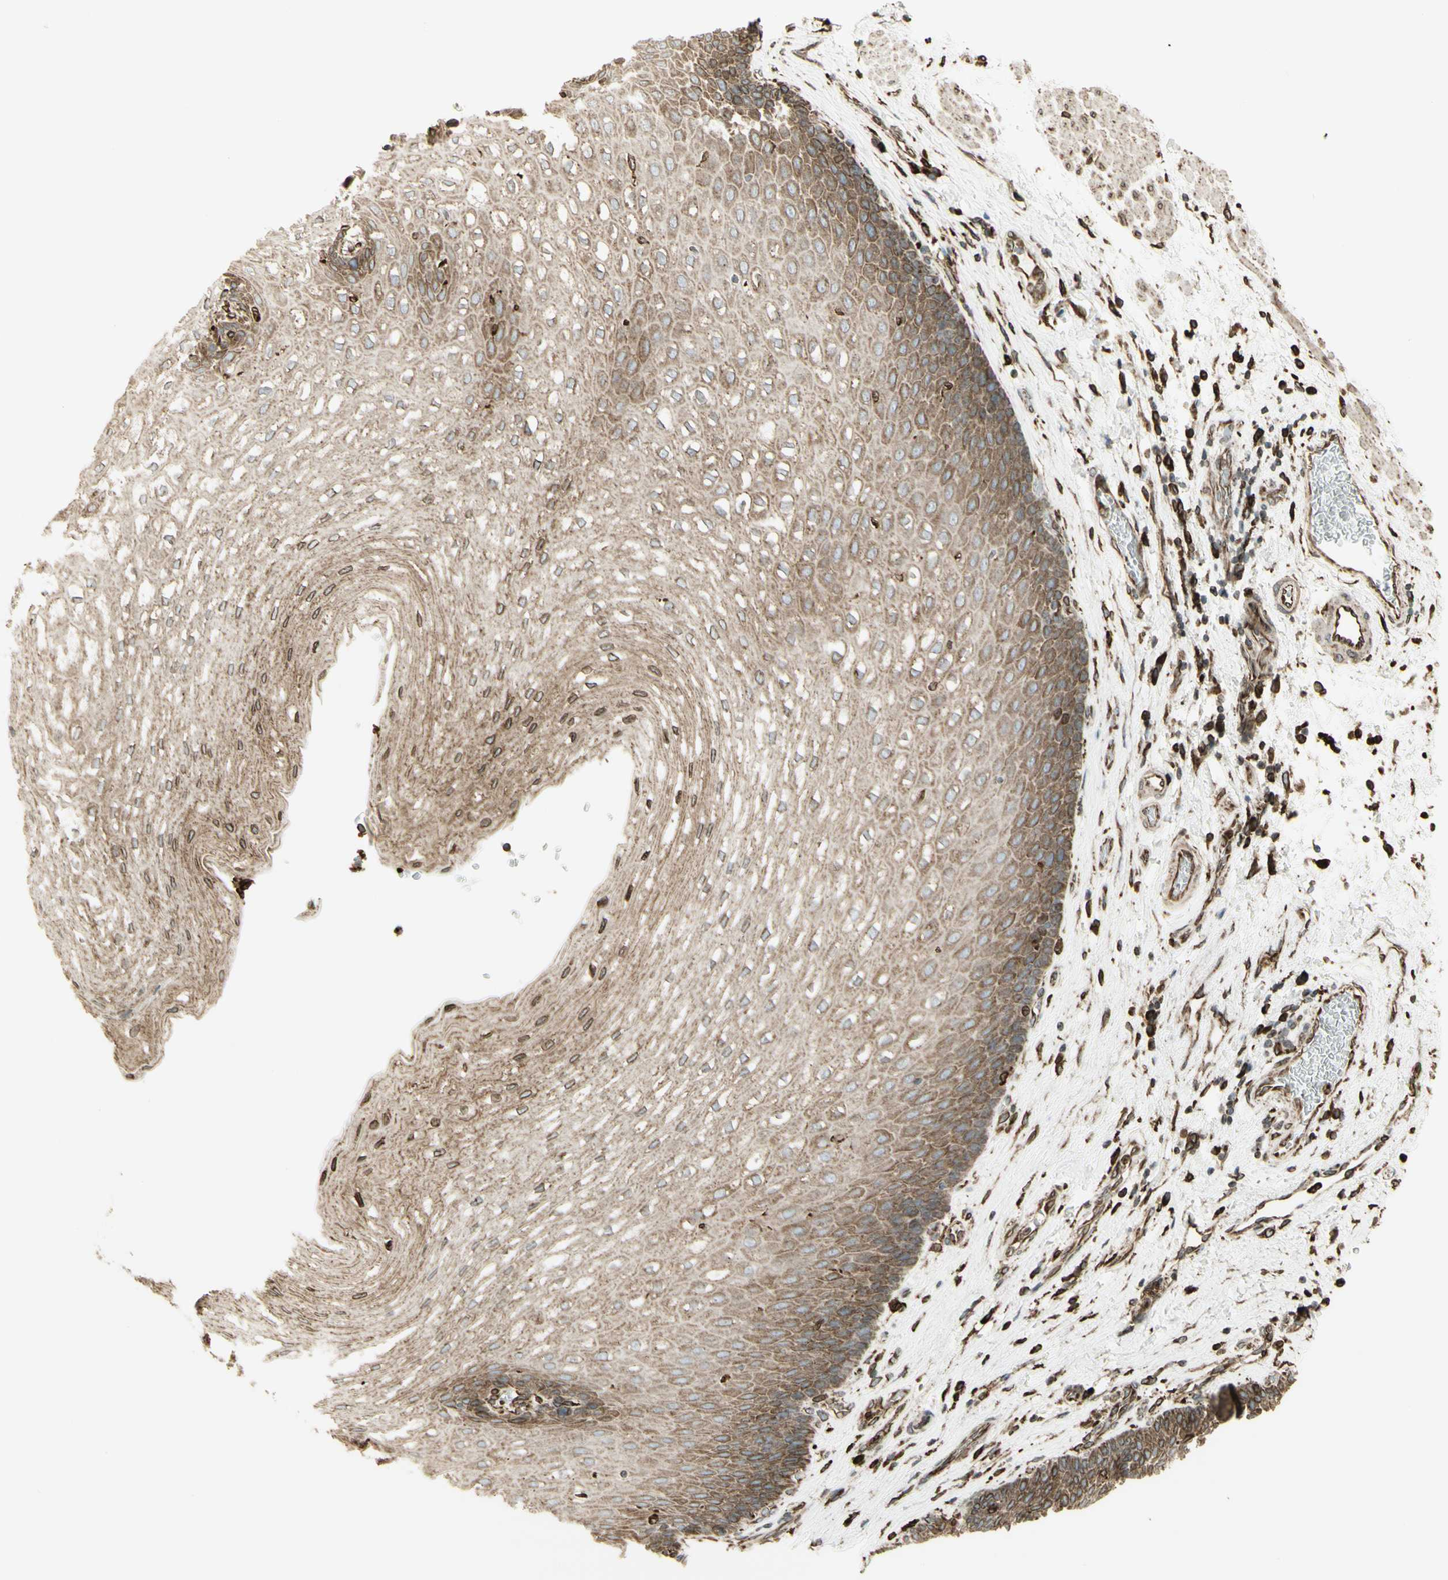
{"staining": {"intensity": "moderate", "quantity": "25%-75%", "location": "cytoplasmic/membranous"}, "tissue": "esophagus", "cell_type": "Squamous epithelial cells", "image_type": "normal", "snomed": [{"axis": "morphology", "description": "Normal tissue, NOS"}, {"axis": "topography", "description": "Esophagus"}], "caption": "Immunohistochemistry micrograph of benign esophagus: human esophagus stained using immunohistochemistry (IHC) reveals medium levels of moderate protein expression localized specifically in the cytoplasmic/membranous of squamous epithelial cells, appearing as a cytoplasmic/membranous brown color.", "gene": "CANX", "patient": {"sex": "male", "age": 48}}